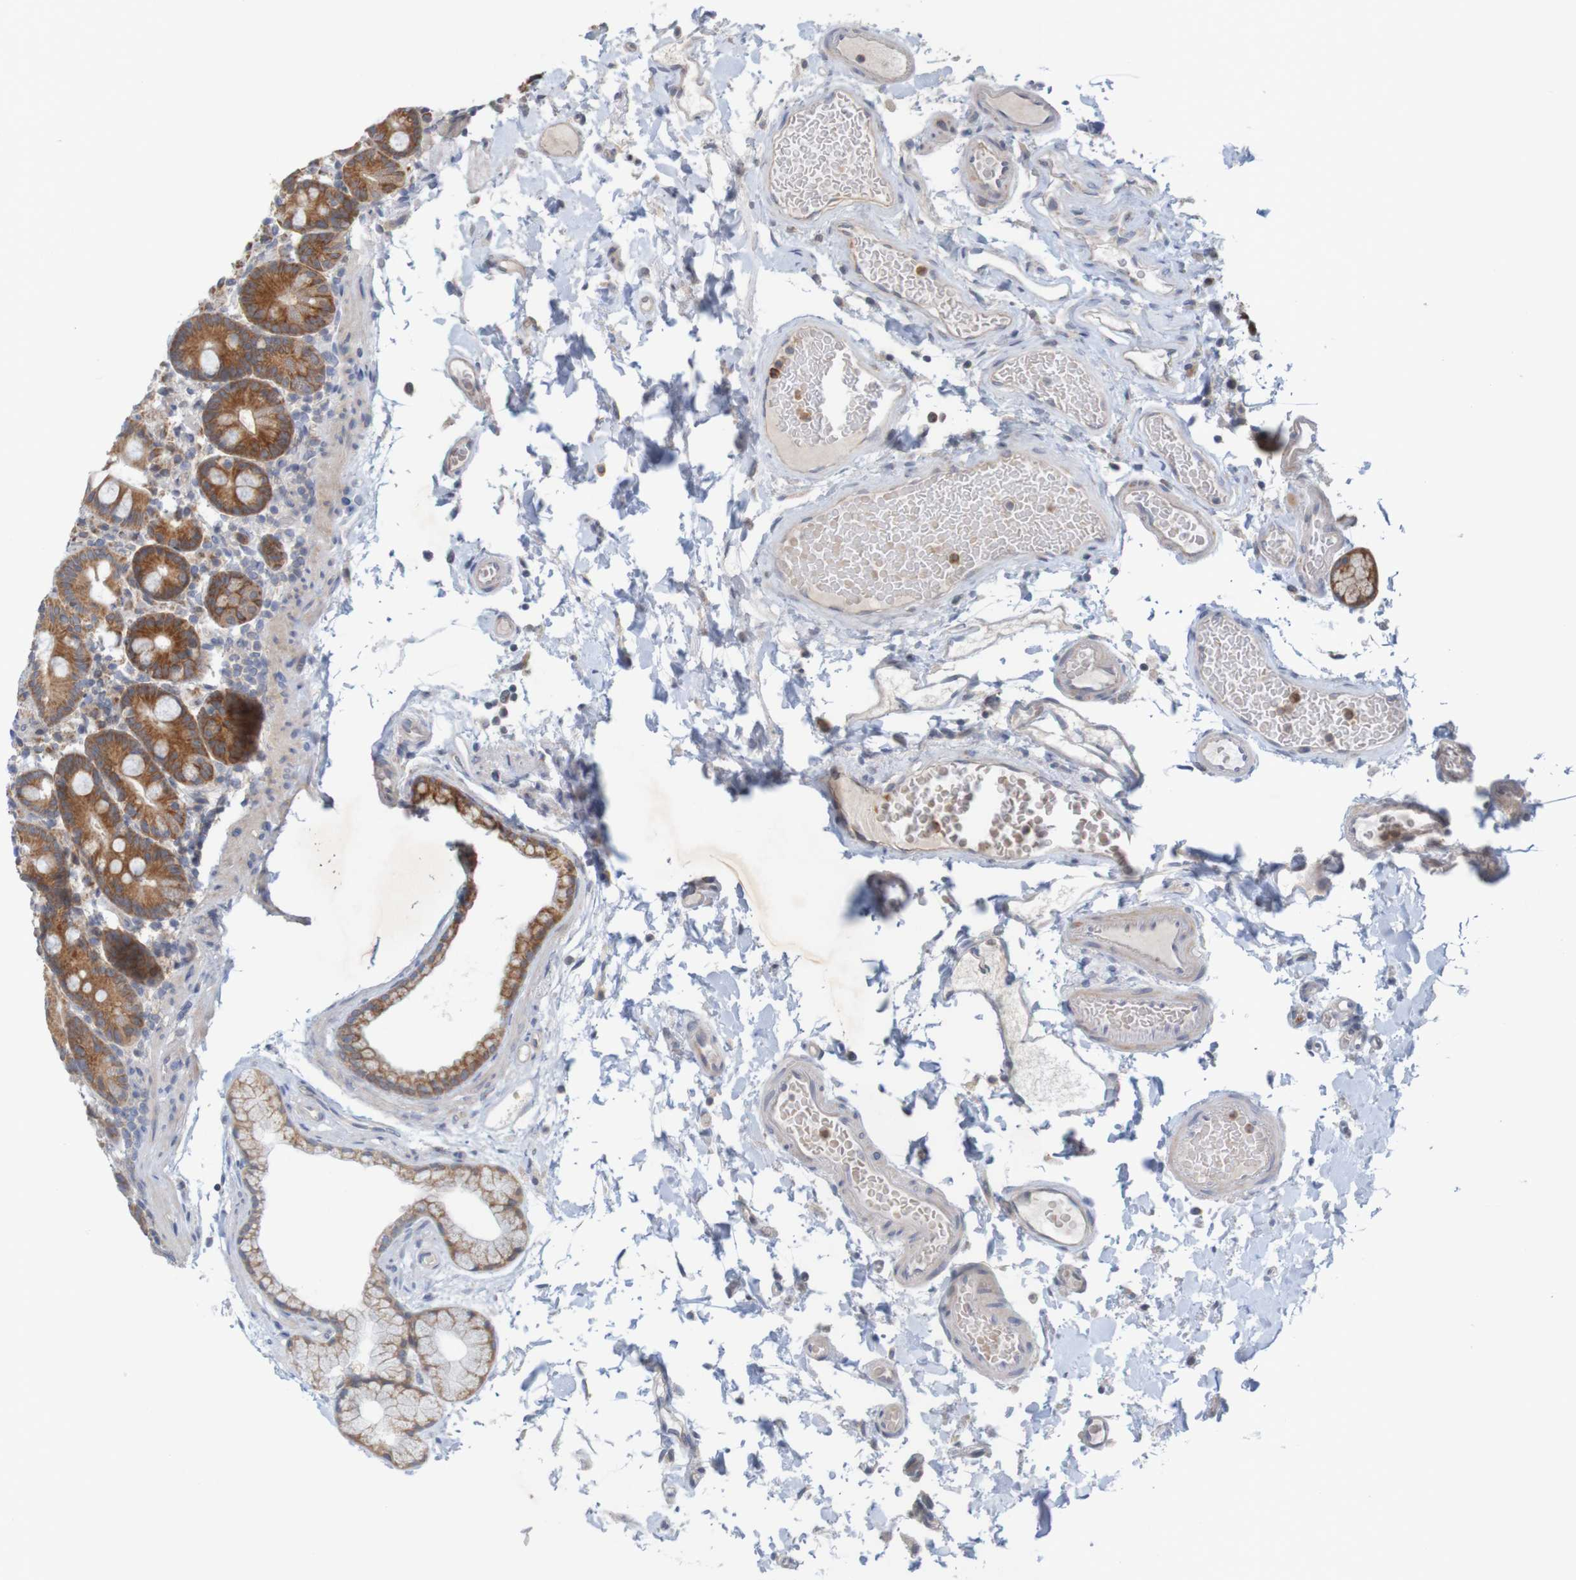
{"staining": {"intensity": "strong", "quantity": ">75%", "location": "cytoplasmic/membranous"}, "tissue": "duodenum", "cell_type": "Glandular cells", "image_type": "normal", "snomed": [{"axis": "morphology", "description": "Normal tissue, NOS"}, {"axis": "topography", "description": "Small intestine, NOS"}], "caption": "Brown immunohistochemical staining in normal duodenum reveals strong cytoplasmic/membranous expression in approximately >75% of glandular cells. The protein of interest is shown in brown color, while the nuclei are stained blue.", "gene": "NAV2", "patient": {"sex": "female", "age": 71}}